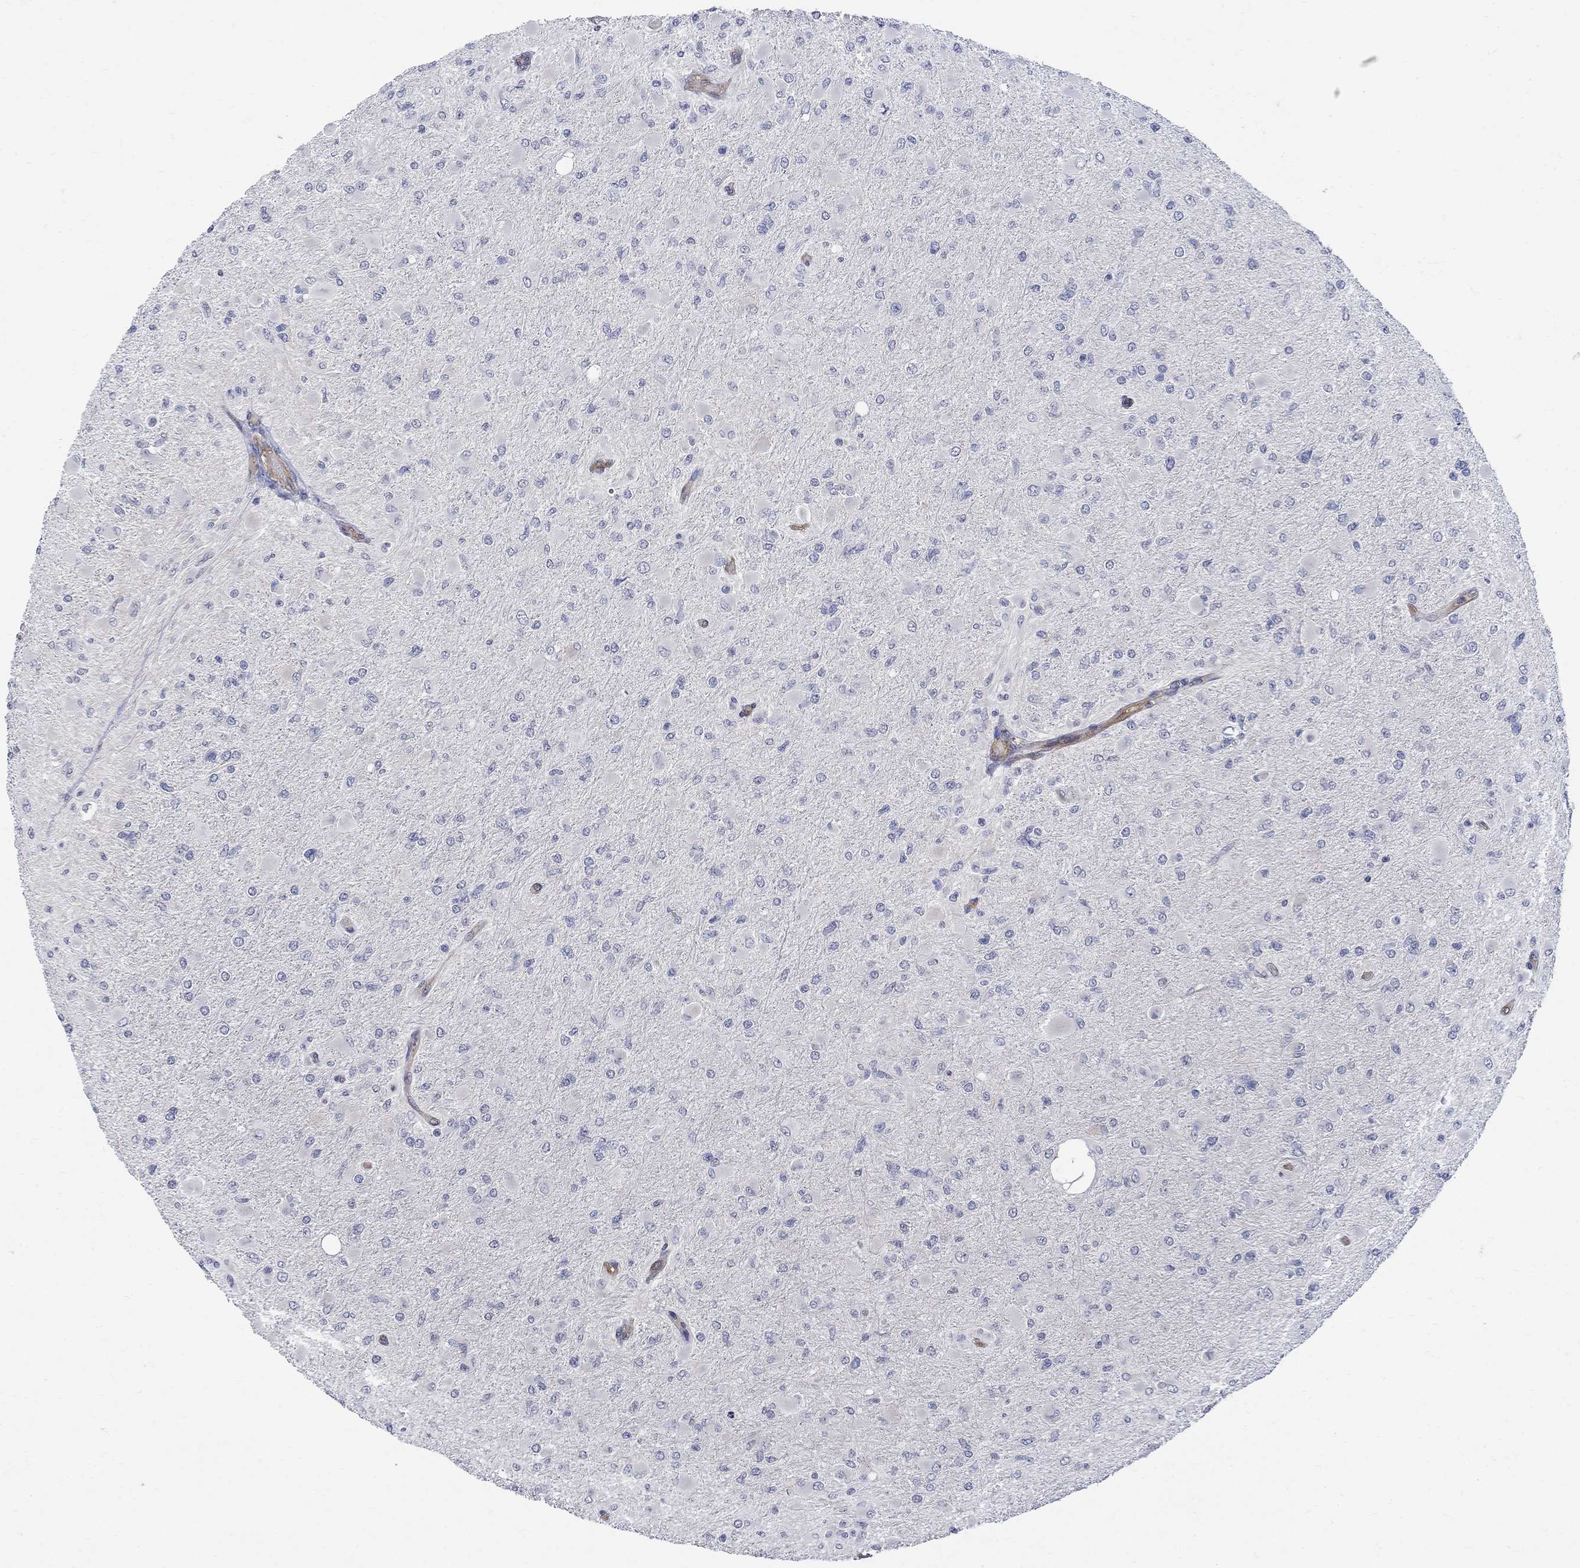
{"staining": {"intensity": "negative", "quantity": "none", "location": "none"}, "tissue": "glioma", "cell_type": "Tumor cells", "image_type": "cancer", "snomed": [{"axis": "morphology", "description": "Glioma, malignant, High grade"}, {"axis": "topography", "description": "Cerebral cortex"}], "caption": "This is an immunohistochemistry (IHC) image of glioma. There is no expression in tumor cells.", "gene": "TGM2", "patient": {"sex": "female", "age": 36}}